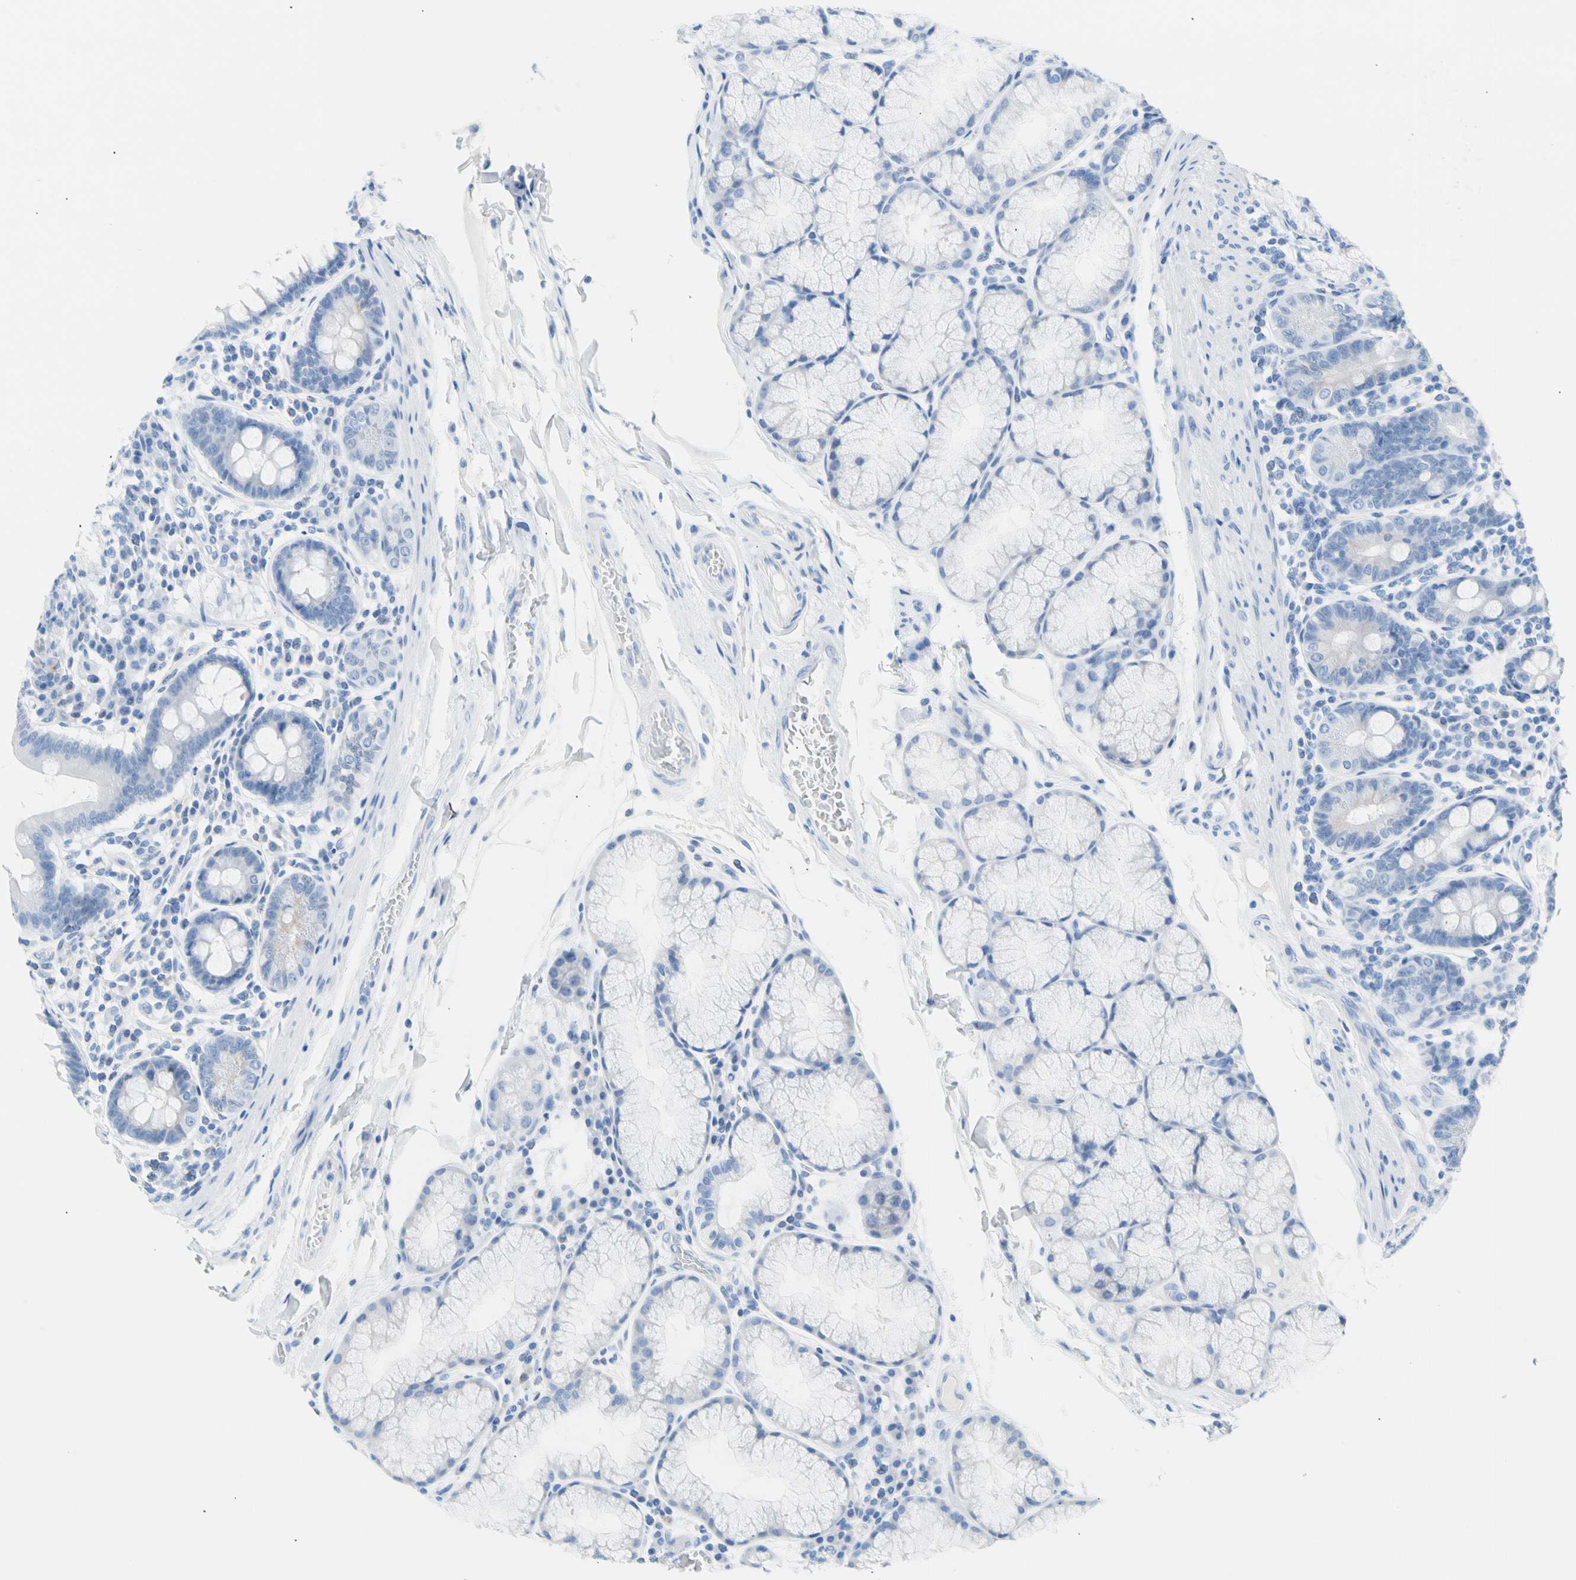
{"staining": {"intensity": "negative", "quantity": "none", "location": "none"}, "tissue": "duodenum", "cell_type": "Glandular cells", "image_type": "normal", "snomed": [{"axis": "morphology", "description": "Normal tissue, NOS"}, {"axis": "topography", "description": "Duodenum"}], "caption": "This is a histopathology image of IHC staining of normal duodenum, which shows no staining in glandular cells.", "gene": "CEL", "patient": {"sex": "male", "age": 50}}